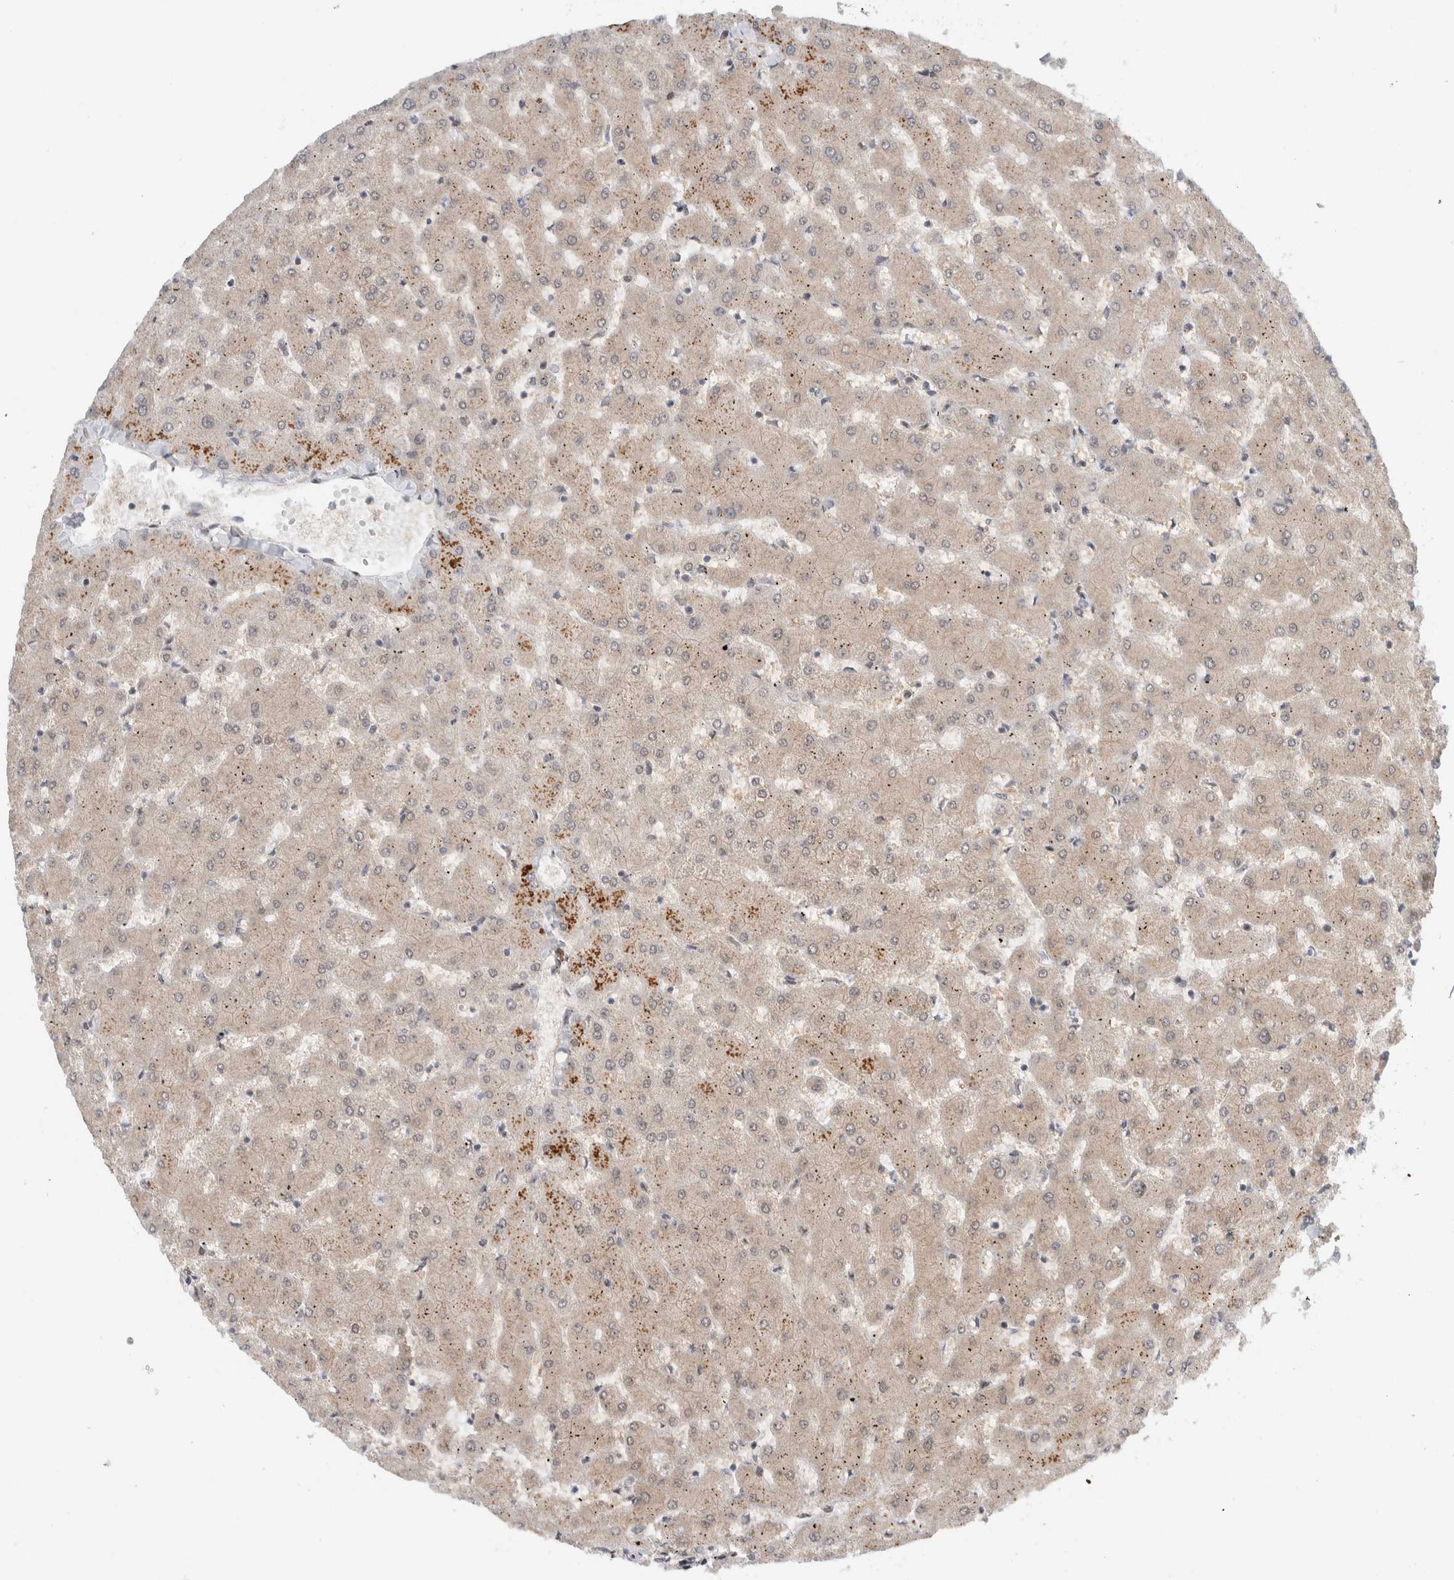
{"staining": {"intensity": "weak", "quantity": "25%-75%", "location": "cytoplasmic/membranous"}, "tissue": "liver", "cell_type": "Cholangiocytes", "image_type": "normal", "snomed": [{"axis": "morphology", "description": "Normal tissue, NOS"}, {"axis": "topography", "description": "Liver"}], "caption": "IHC photomicrograph of unremarkable liver: human liver stained using immunohistochemistry demonstrates low levels of weak protein expression localized specifically in the cytoplasmic/membranous of cholangiocytes, appearing as a cytoplasmic/membranous brown color.", "gene": "TNRC18", "patient": {"sex": "female", "age": 63}}